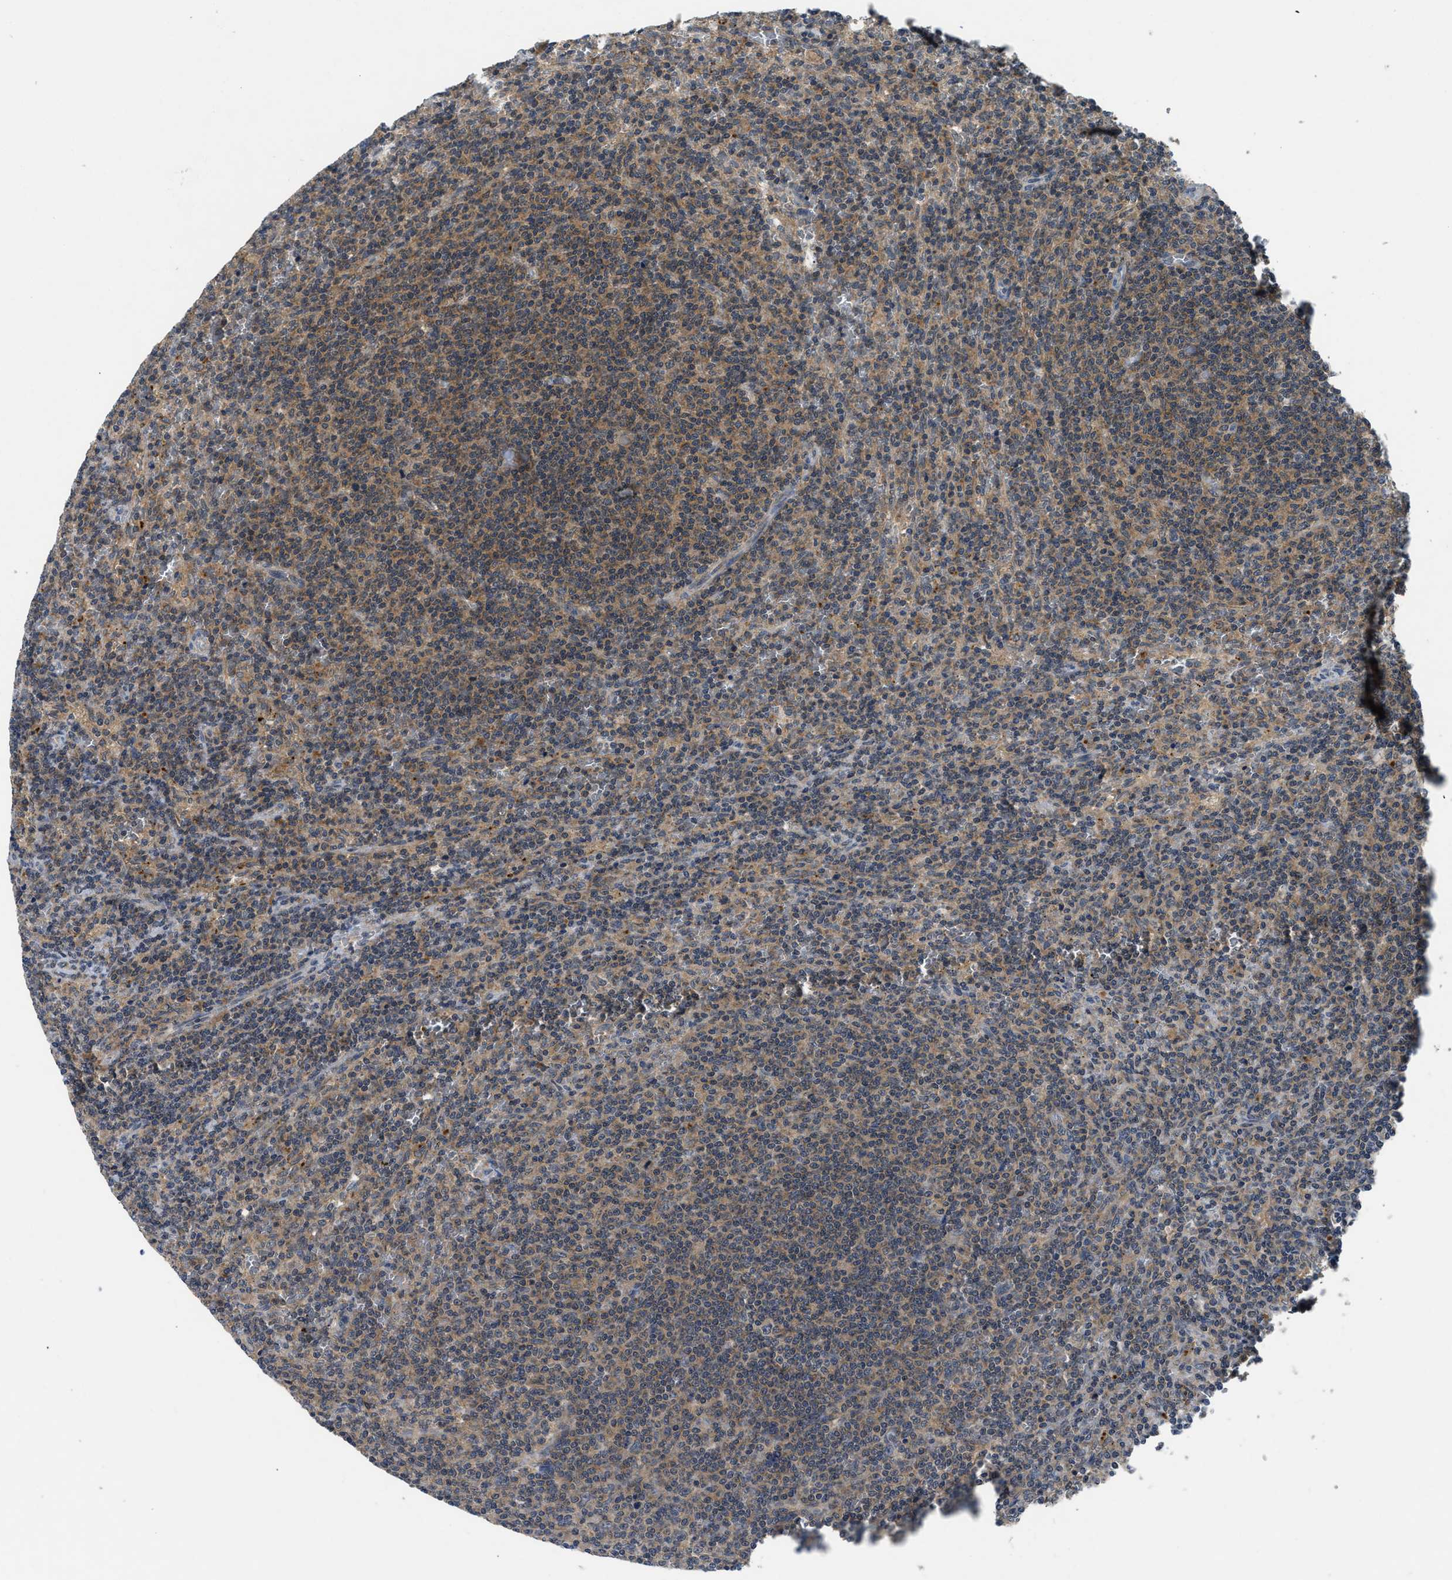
{"staining": {"intensity": "moderate", "quantity": ">75%", "location": "cytoplasmic/membranous"}, "tissue": "lymphoma", "cell_type": "Tumor cells", "image_type": "cancer", "snomed": [{"axis": "morphology", "description": "Malignant lymphoma, non-Hodgkin's type, Low grade"}, {"axis": "topography", "description": "Spleen"}], "caption": "Immunohistochemistry (DAB) staining of human lymphoma displays moderate cytoplasmic/membranous protein expression in about >75% of tumor cells. The staining is performed using DAB (3,3'-diaminobenzidine) brown chromogen to label protein expression. The nuclei are counter-stained blue using hematoxylin.", "gene": "PDE7A", "patient": {"sex": "female", "age": 50}}